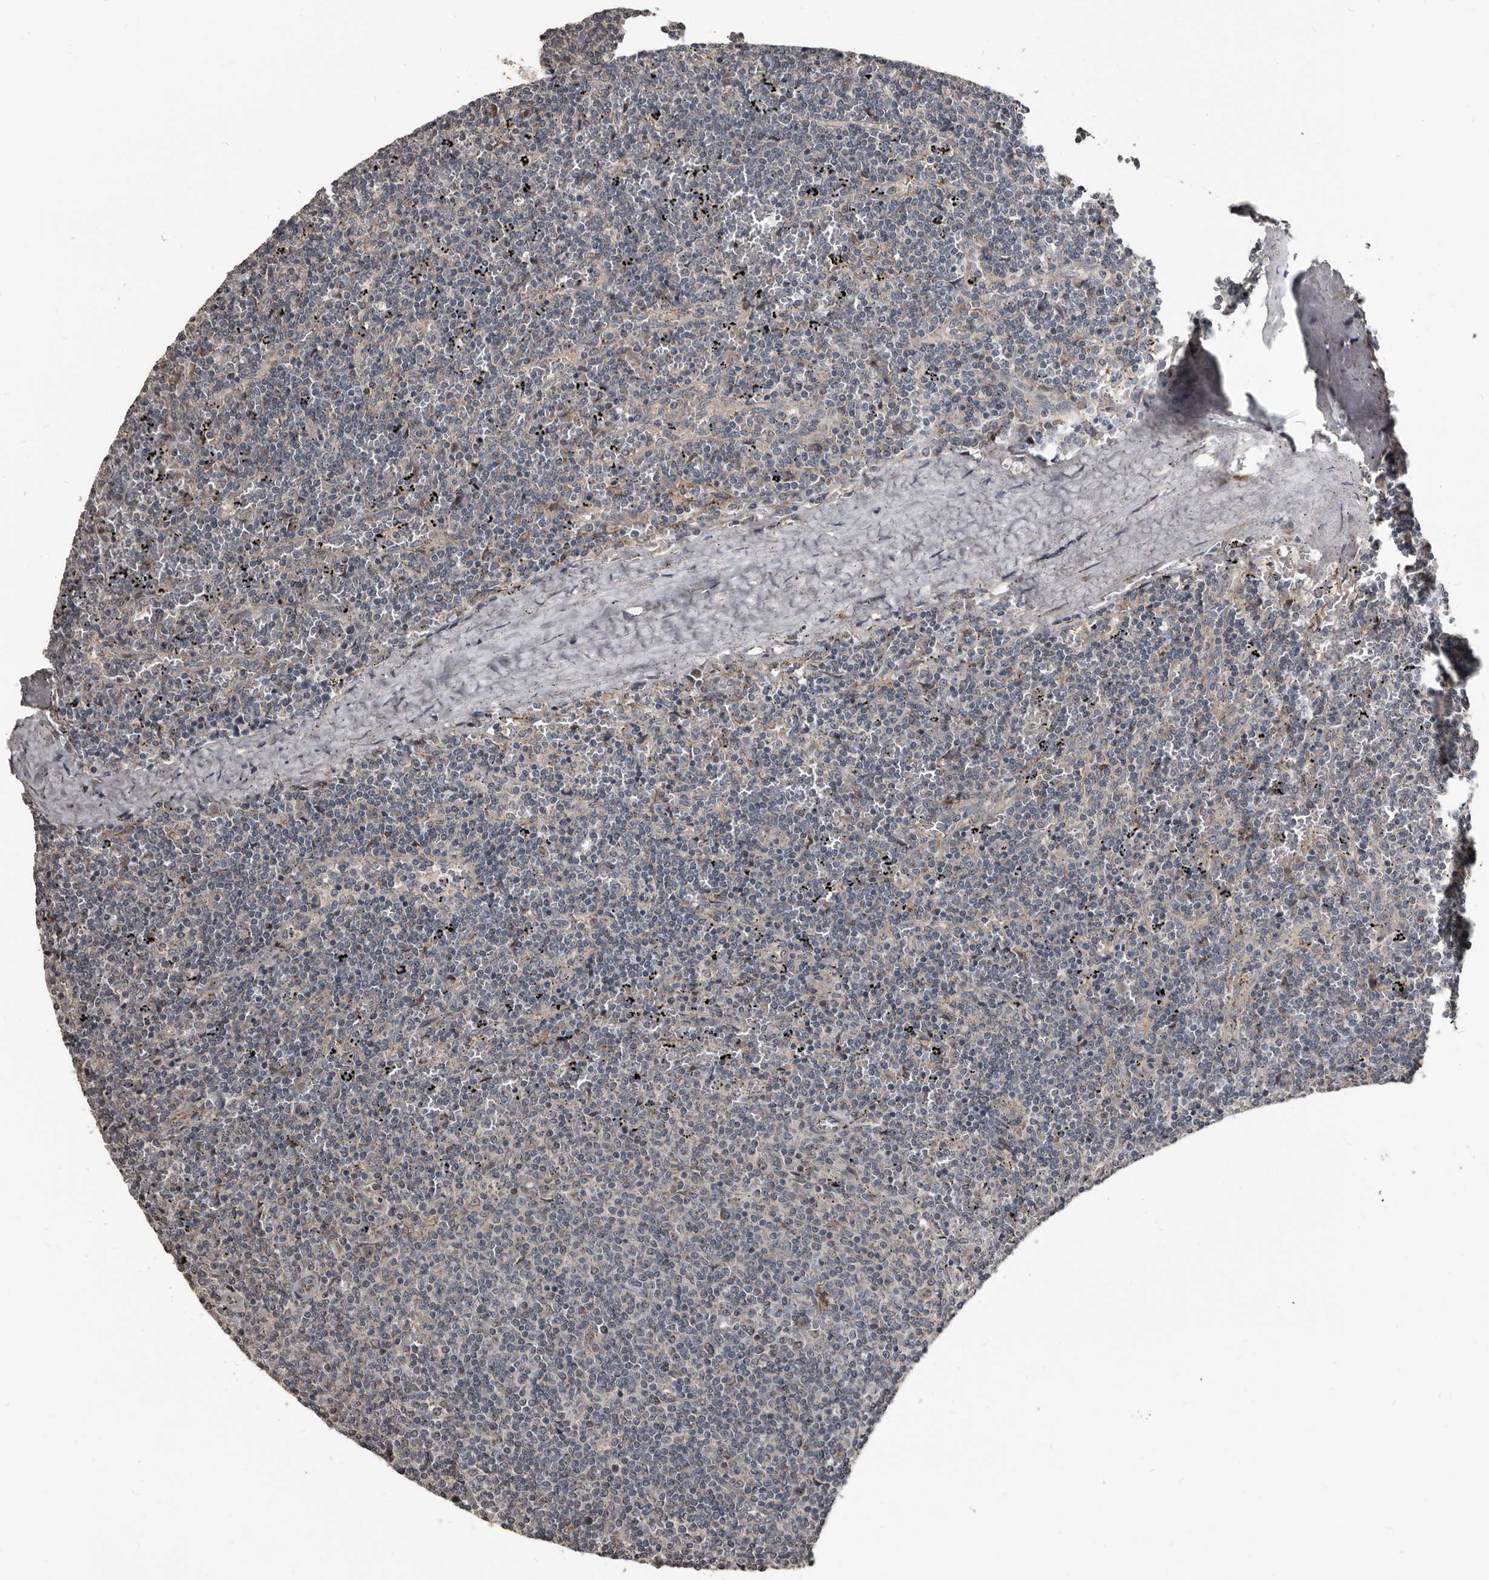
{"staining": {"intensity": "negative", "quantity": "none", "location": "none"}, "tissue": "lymphoma", "cell_type": "Tumor cells", "image_type": "cancer", "snomed": [{"axis": "morphology", "description": "Malignant lymphoma, non-Hodgkin's type, Low grade"}, {"axis": "topography", "description": "Spleen"}], "caption": "The immunohistochemistry micrograph has no significant expression in tumor cells of lymphoma tissue.", "gene": "DHPS", "patient": {"sex": "female", "age": 50}}